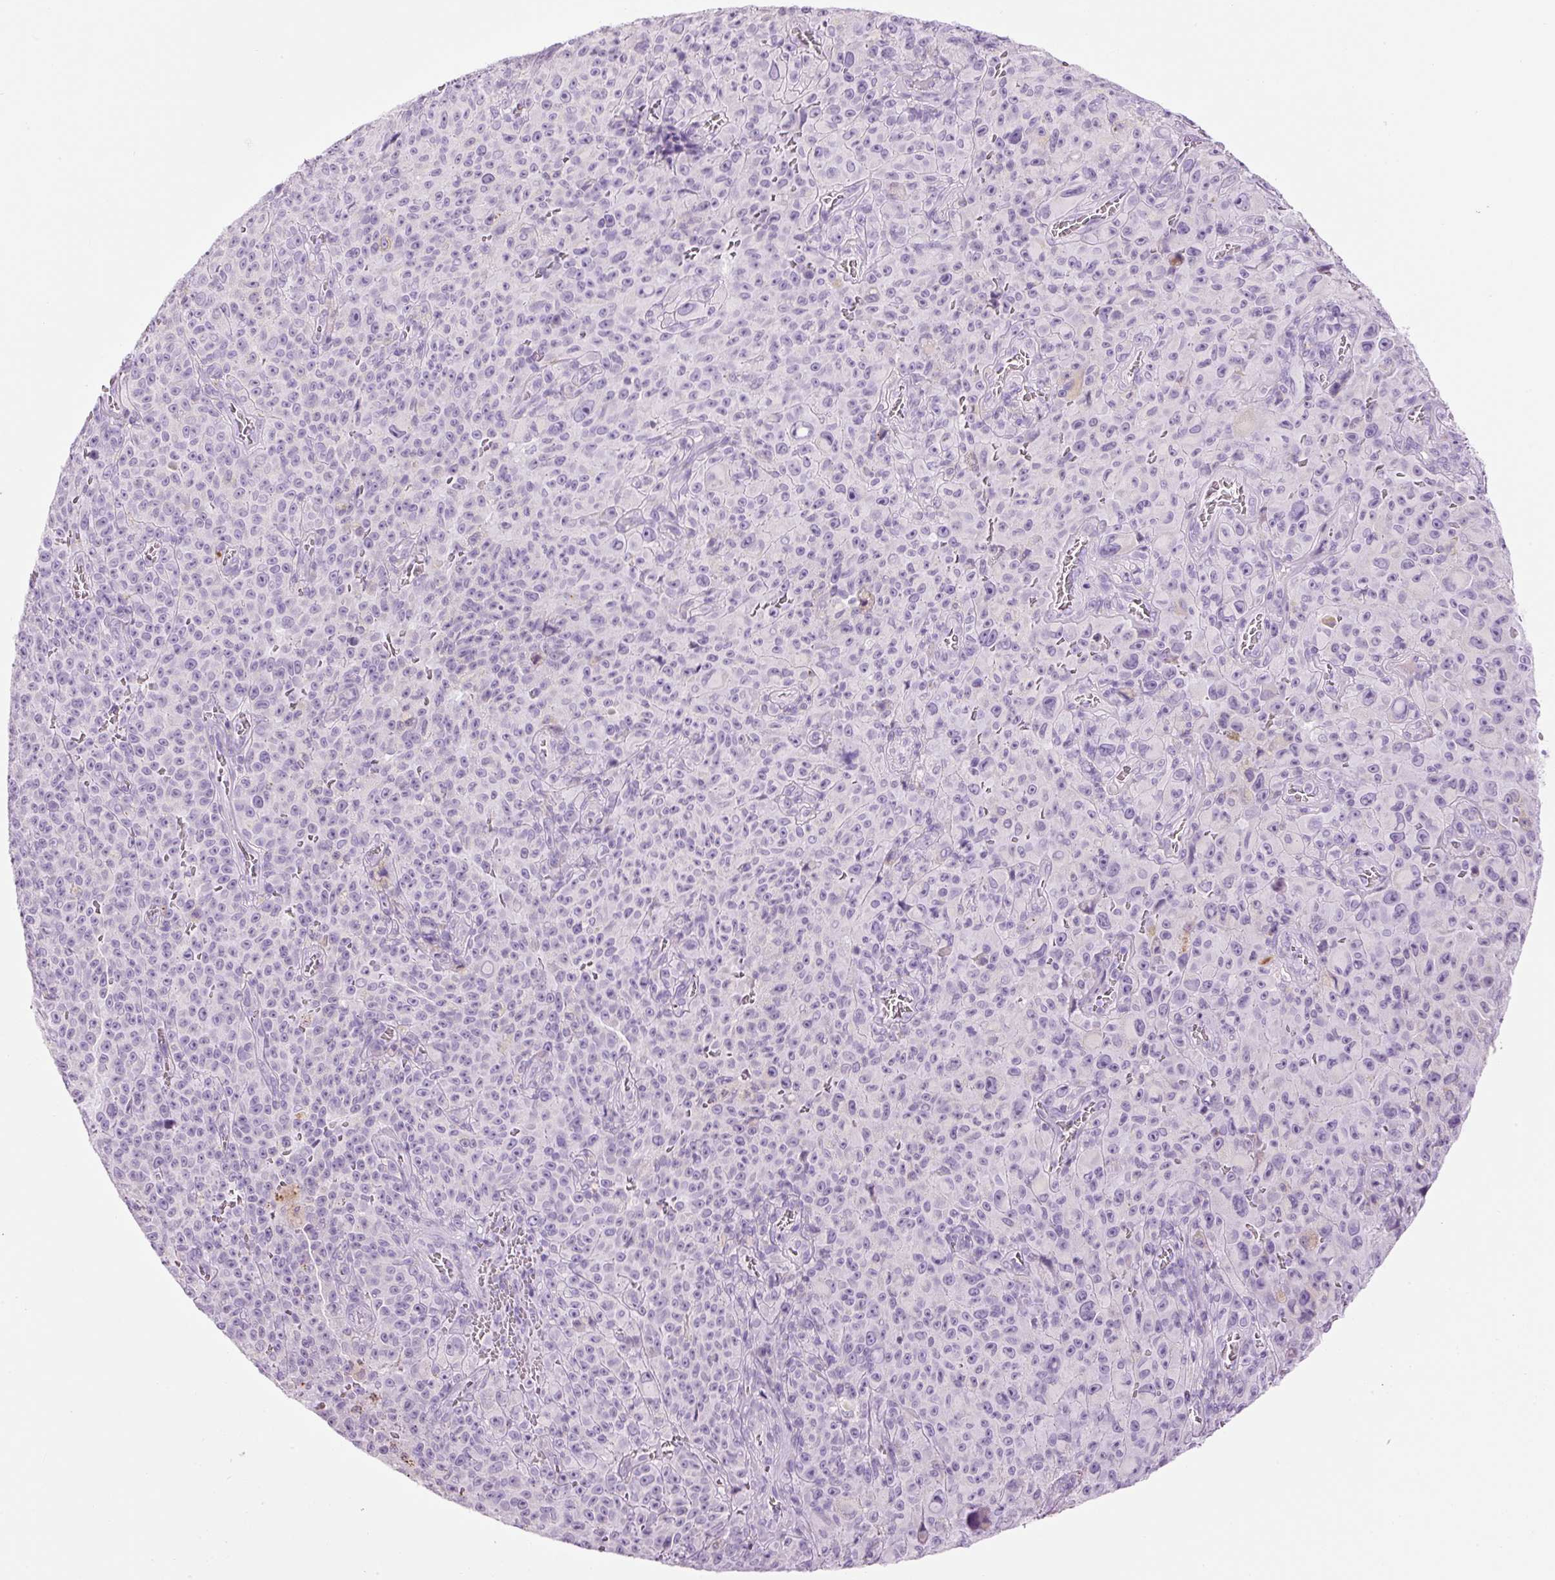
{"staining": {"intensity": "negative", "quantity": "none", "location": "none"}, "tissue": "melanoma", "cell_type": "Tumor cells", "image_type": "cancer", "snomed": [{"axis": "morphology", "description": "Malignant melanoma, NOS"}, {"axis": "topography", "description": "Skin"}], "caption": "An IHC photomicrograph of malignant melanoma is shown. There is no staining in tumor cells of malignant melanoma.", "gene": "CARD16", "patient": {"sex": "female", "age": 82}}